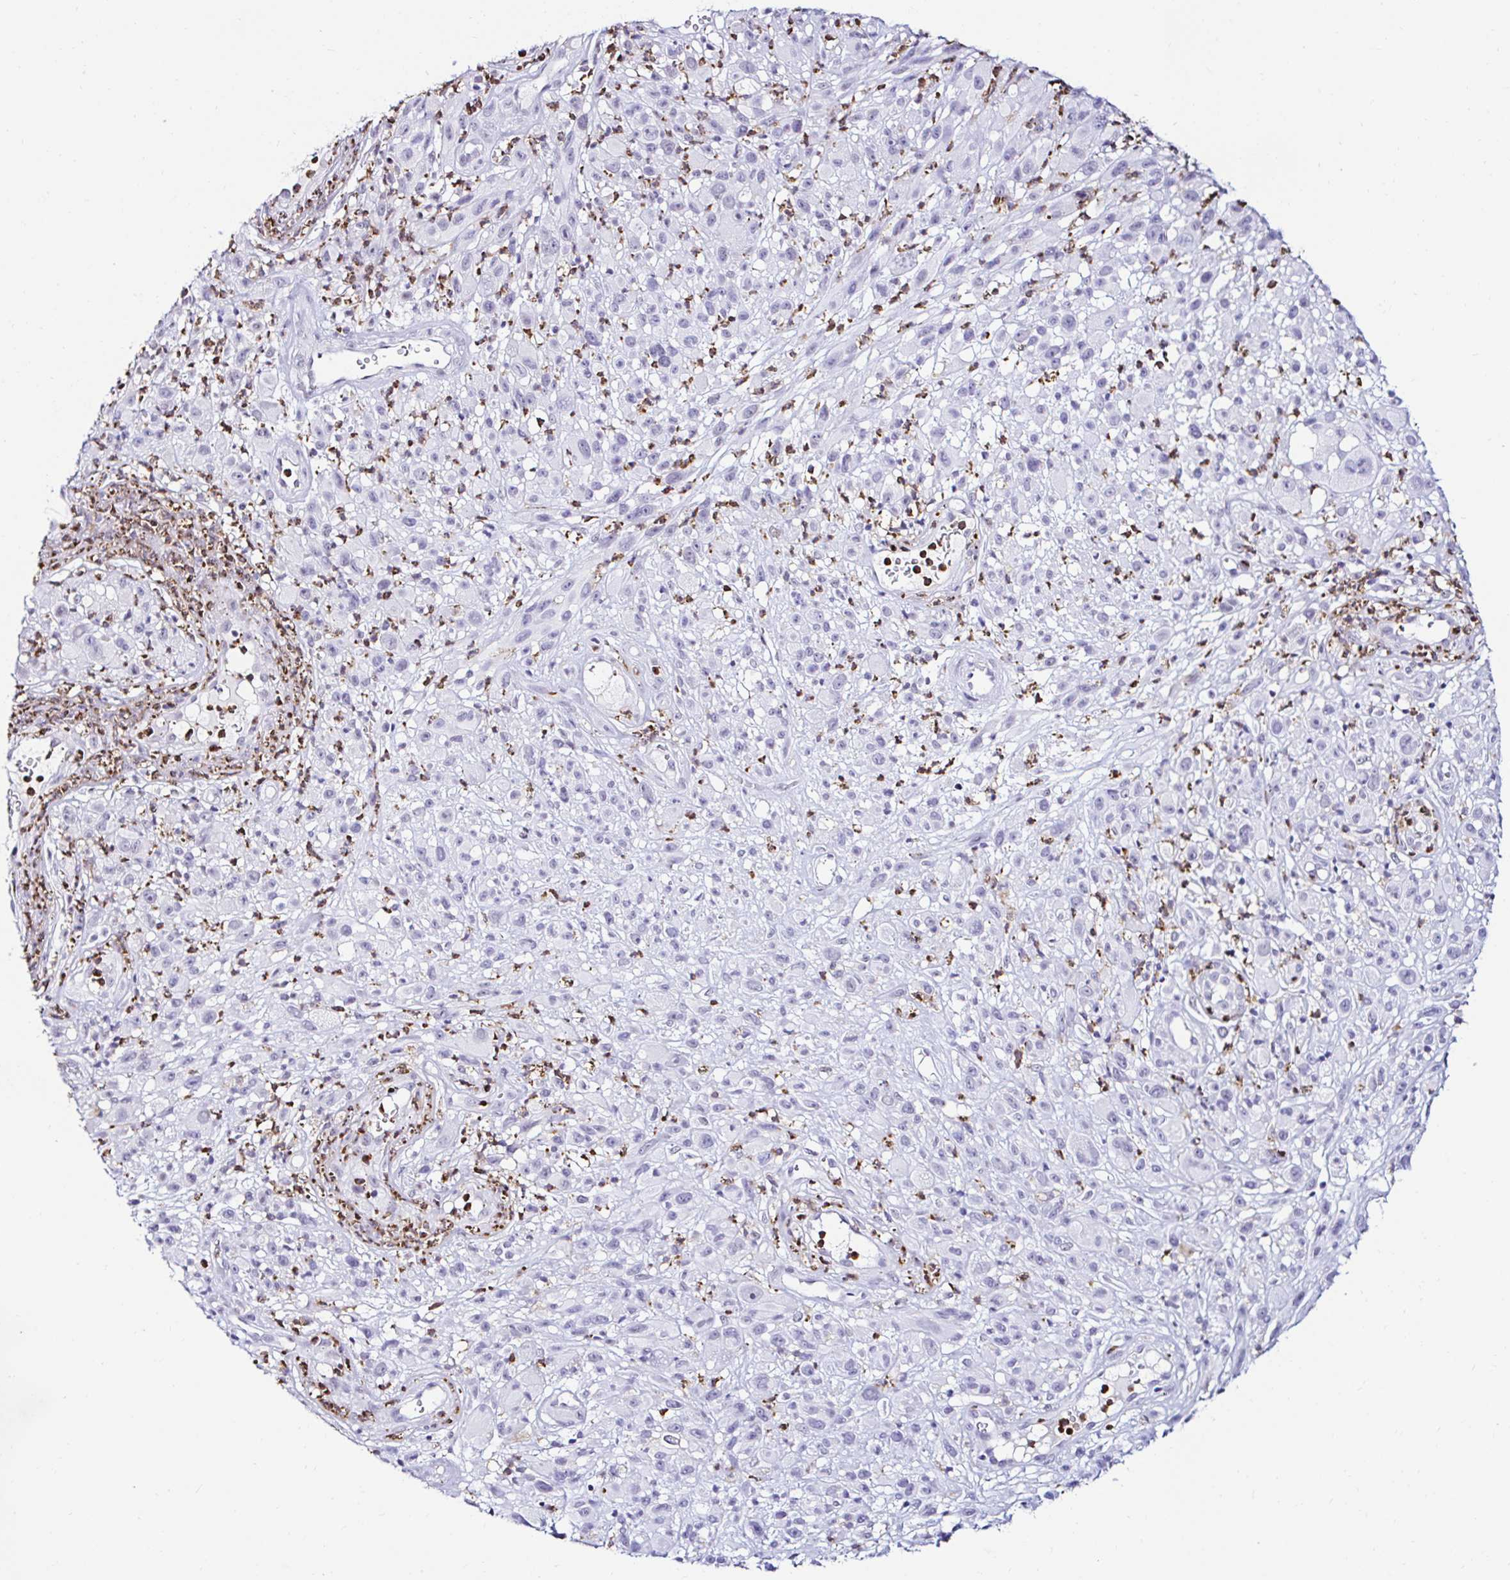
{"staining": {"intensity": "negative", "quantity": "none", "location": "none"}, "tissue": "melanoma", "cell_type": "Tumor cells", "image_type": "cancer", "snomed": [{"axis": "morphology", "description": "Malignant melanoma, NOS"}, {"axis": "topography", "description": "Skin"}], "caption": "Tumor cells show no significant protein positivity in malignant melanoma.", "gene": "CYBB", "patient": {"sex": "male", "age": 68}}